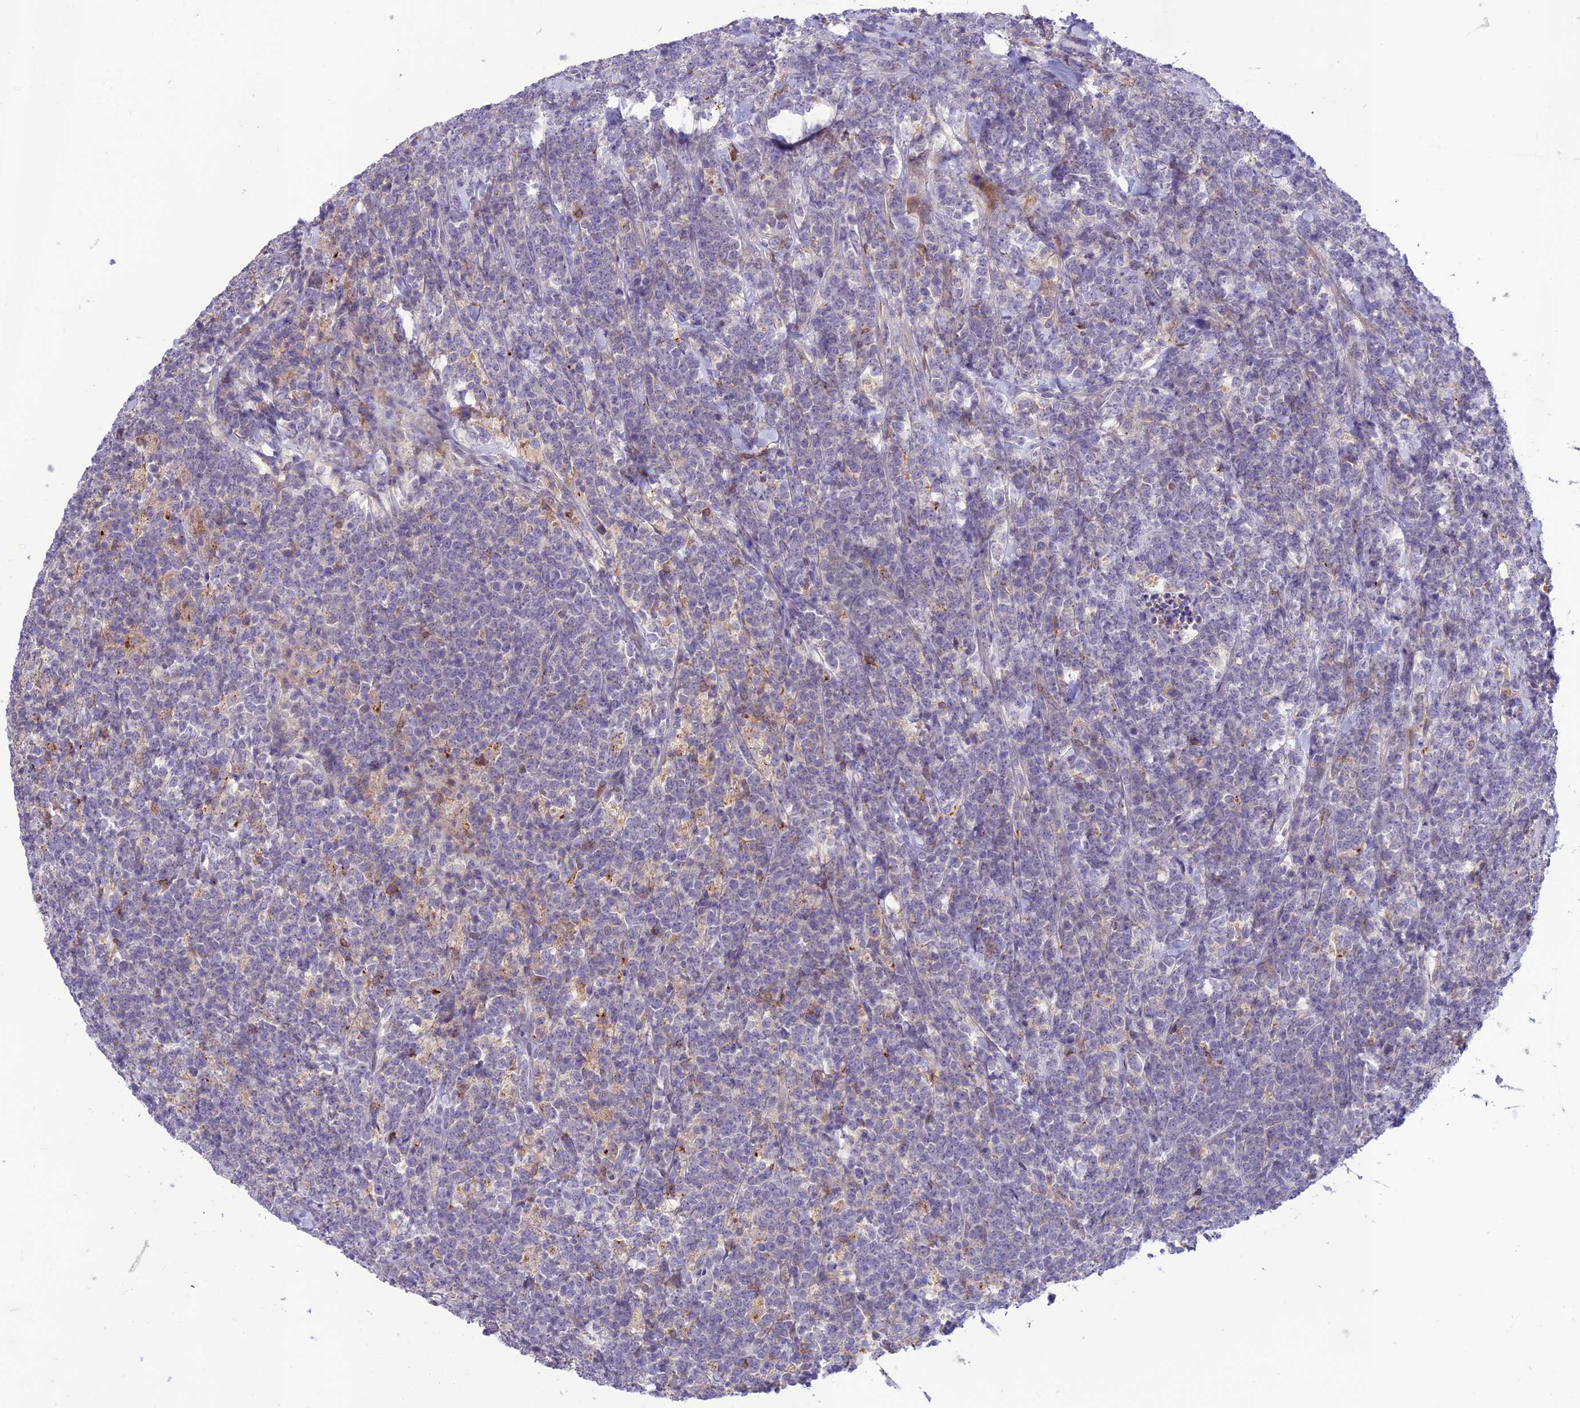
{"staining": {"intensity": "negative", "quantity": "none", "location": "none"}, "tissue": "lymphoma", "cell_type": "Tumor cells", "image_type": "cancer", "snomed": [{"axis": "morphology", "description": "Malignant lymphoma, non-Hodgkin's type, High grade"}, {"axis": "topography", "description": "Small intestine"}], "caption": "DAB (3,3'-diaminobenzidine) immunohistochemical staining of malignant lymphoma, non-Hodgkin's type (high-grade) shows no significant expression in tumor cells.", "gene": "ITGAE", "patient": {"sex": "male", "age": 8}}